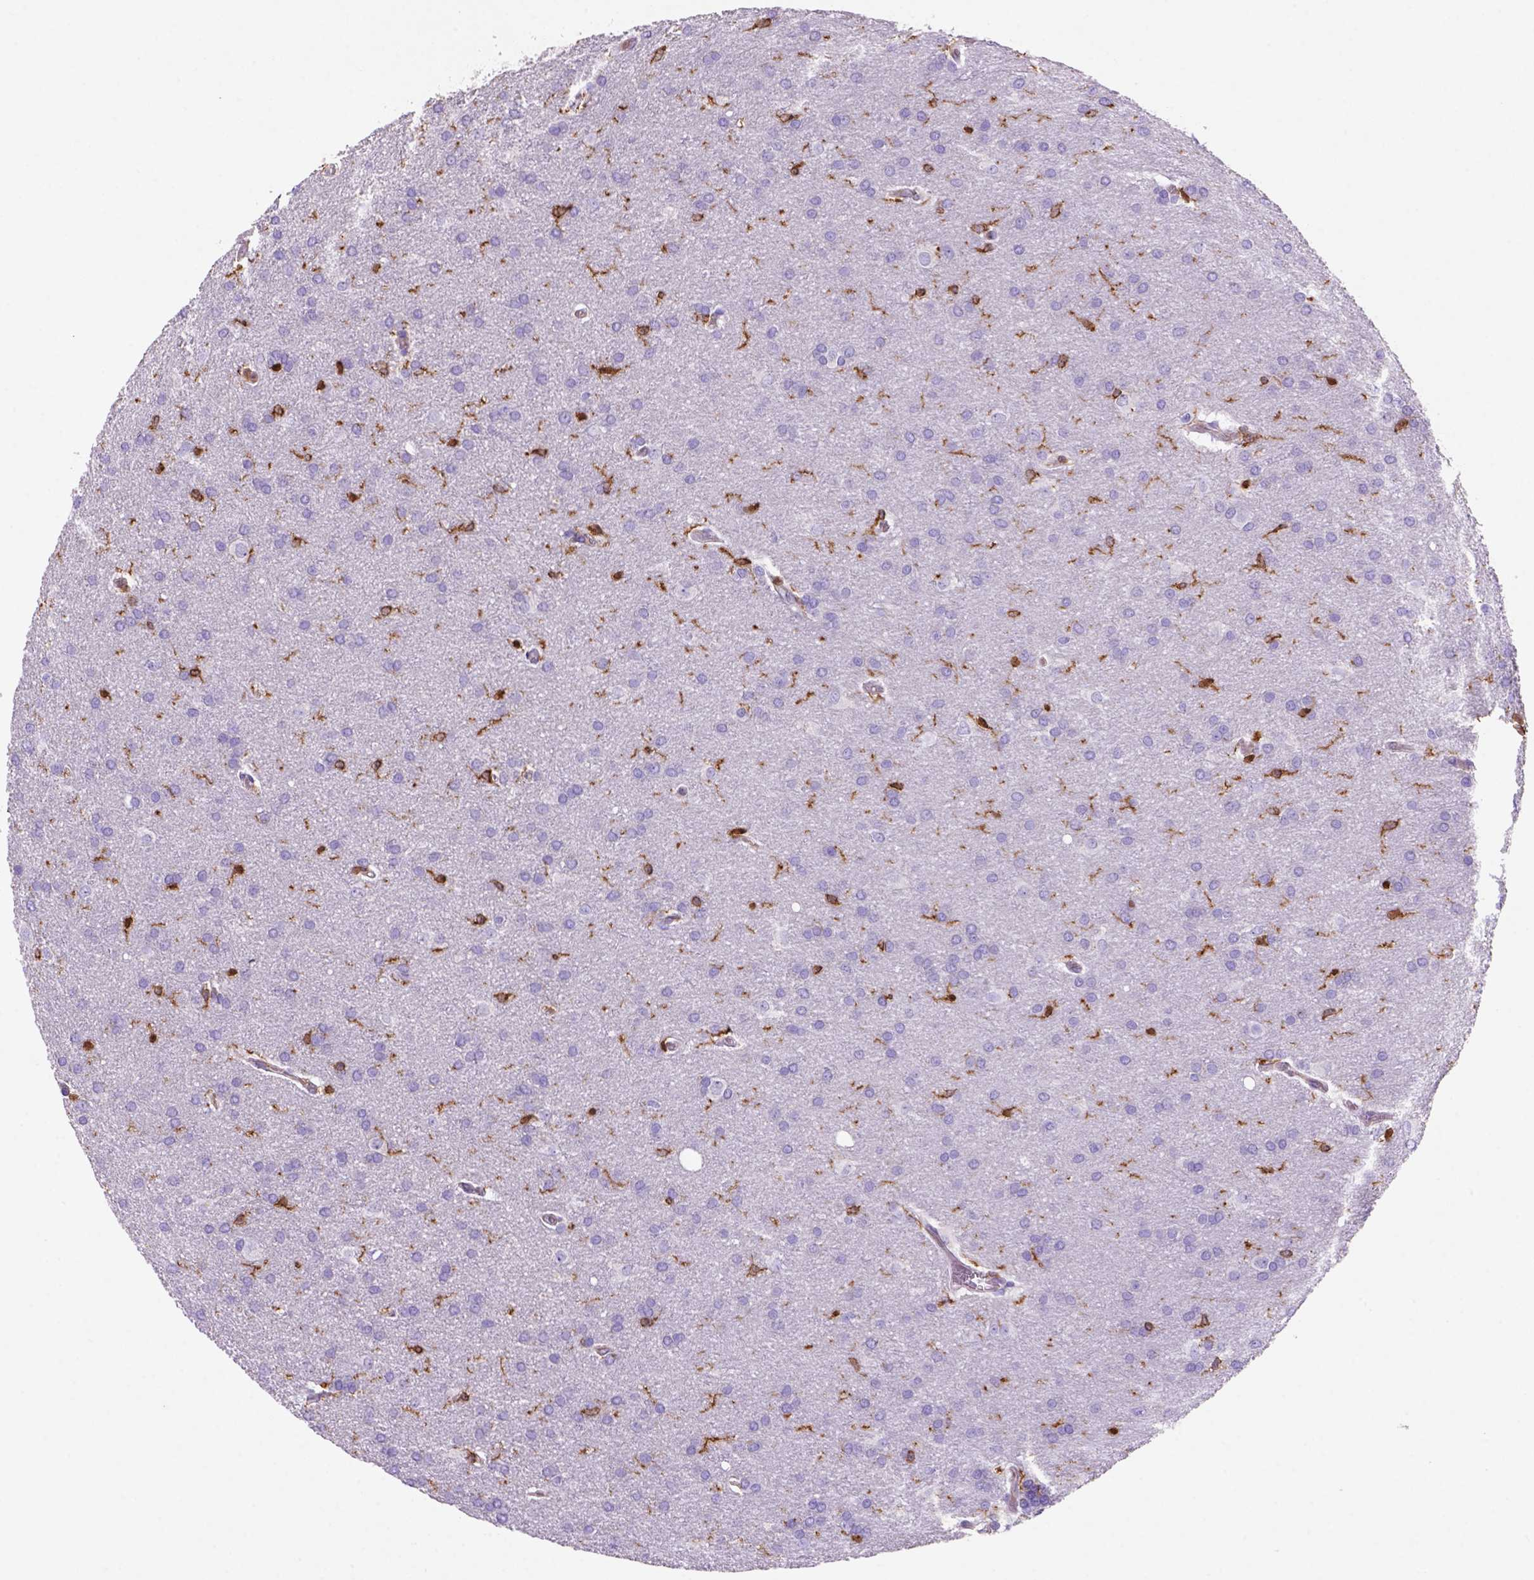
{"staining": {"intensity": "negative", "quantity": "none", "location": "none"}, "tissue": "glioma", "cell_type": "Tumor cells", "image_type": "cancer", "snomed": [{"axis": "morphology", "description": "Glioma, malignant, Low grade"}, {"axis": "topography", "description": "Brain"}], "caption": "Immunohistochemical staining of glioma reveals no significant expression in tumor cells.", "gene": "INPP5D", "patient": {"sex": "female", "age": 32}}